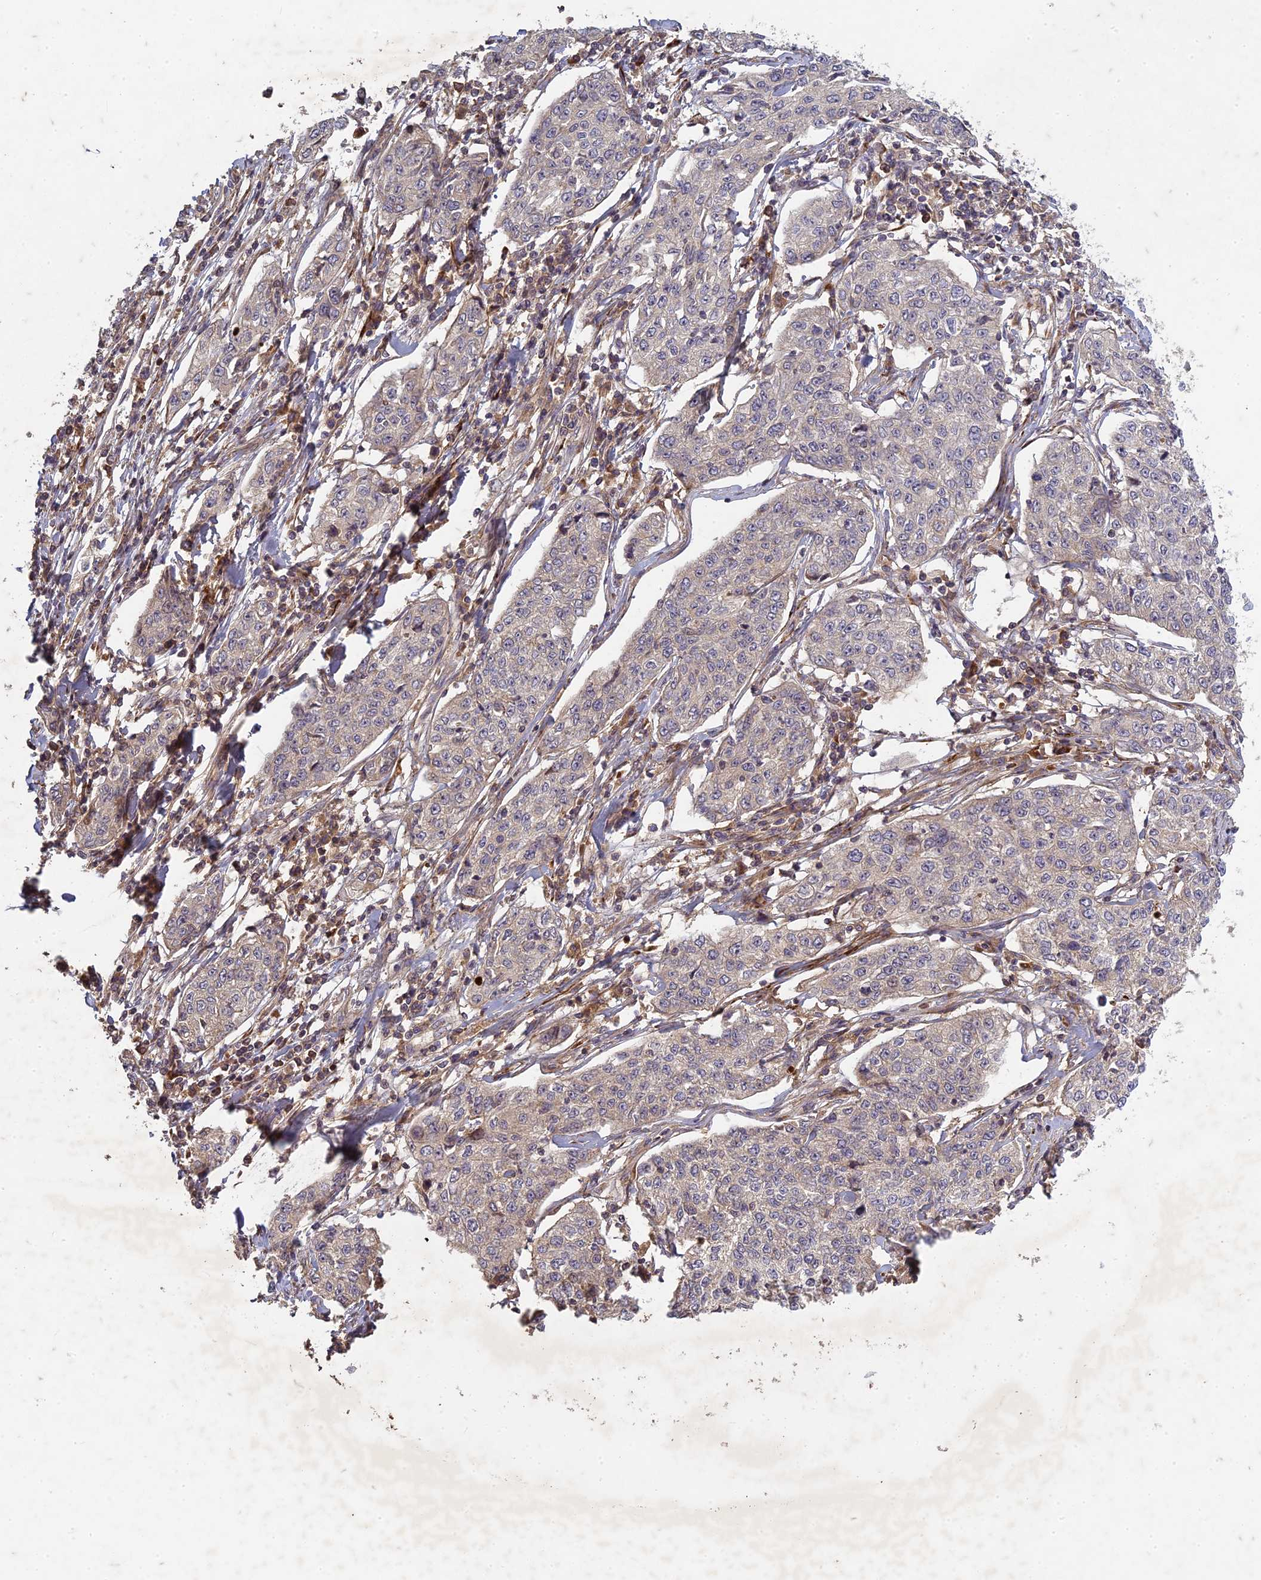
{"staining": {"intensity": "negative", "quantity": "none", "location": "none"}, "tissue": "cervical cancer", "cell_type": "Tumor cells", "image_type": "cancer", "snomed": [{"axis": "morphology", "description": "Squamous cell carcinoma, NOS"}, {"axis": "topography", "description": "Cervix"}], "caption": "This photomicrograph is of cervical cancer (squamous cell carcinoma) stained with immunohistochemistry to label a protein in brown with the nuclei are counter-stained blue. There is no positivity in tumor cells.", "gene": "TCF25", "patient": {"sex": "female", "age": 35}}